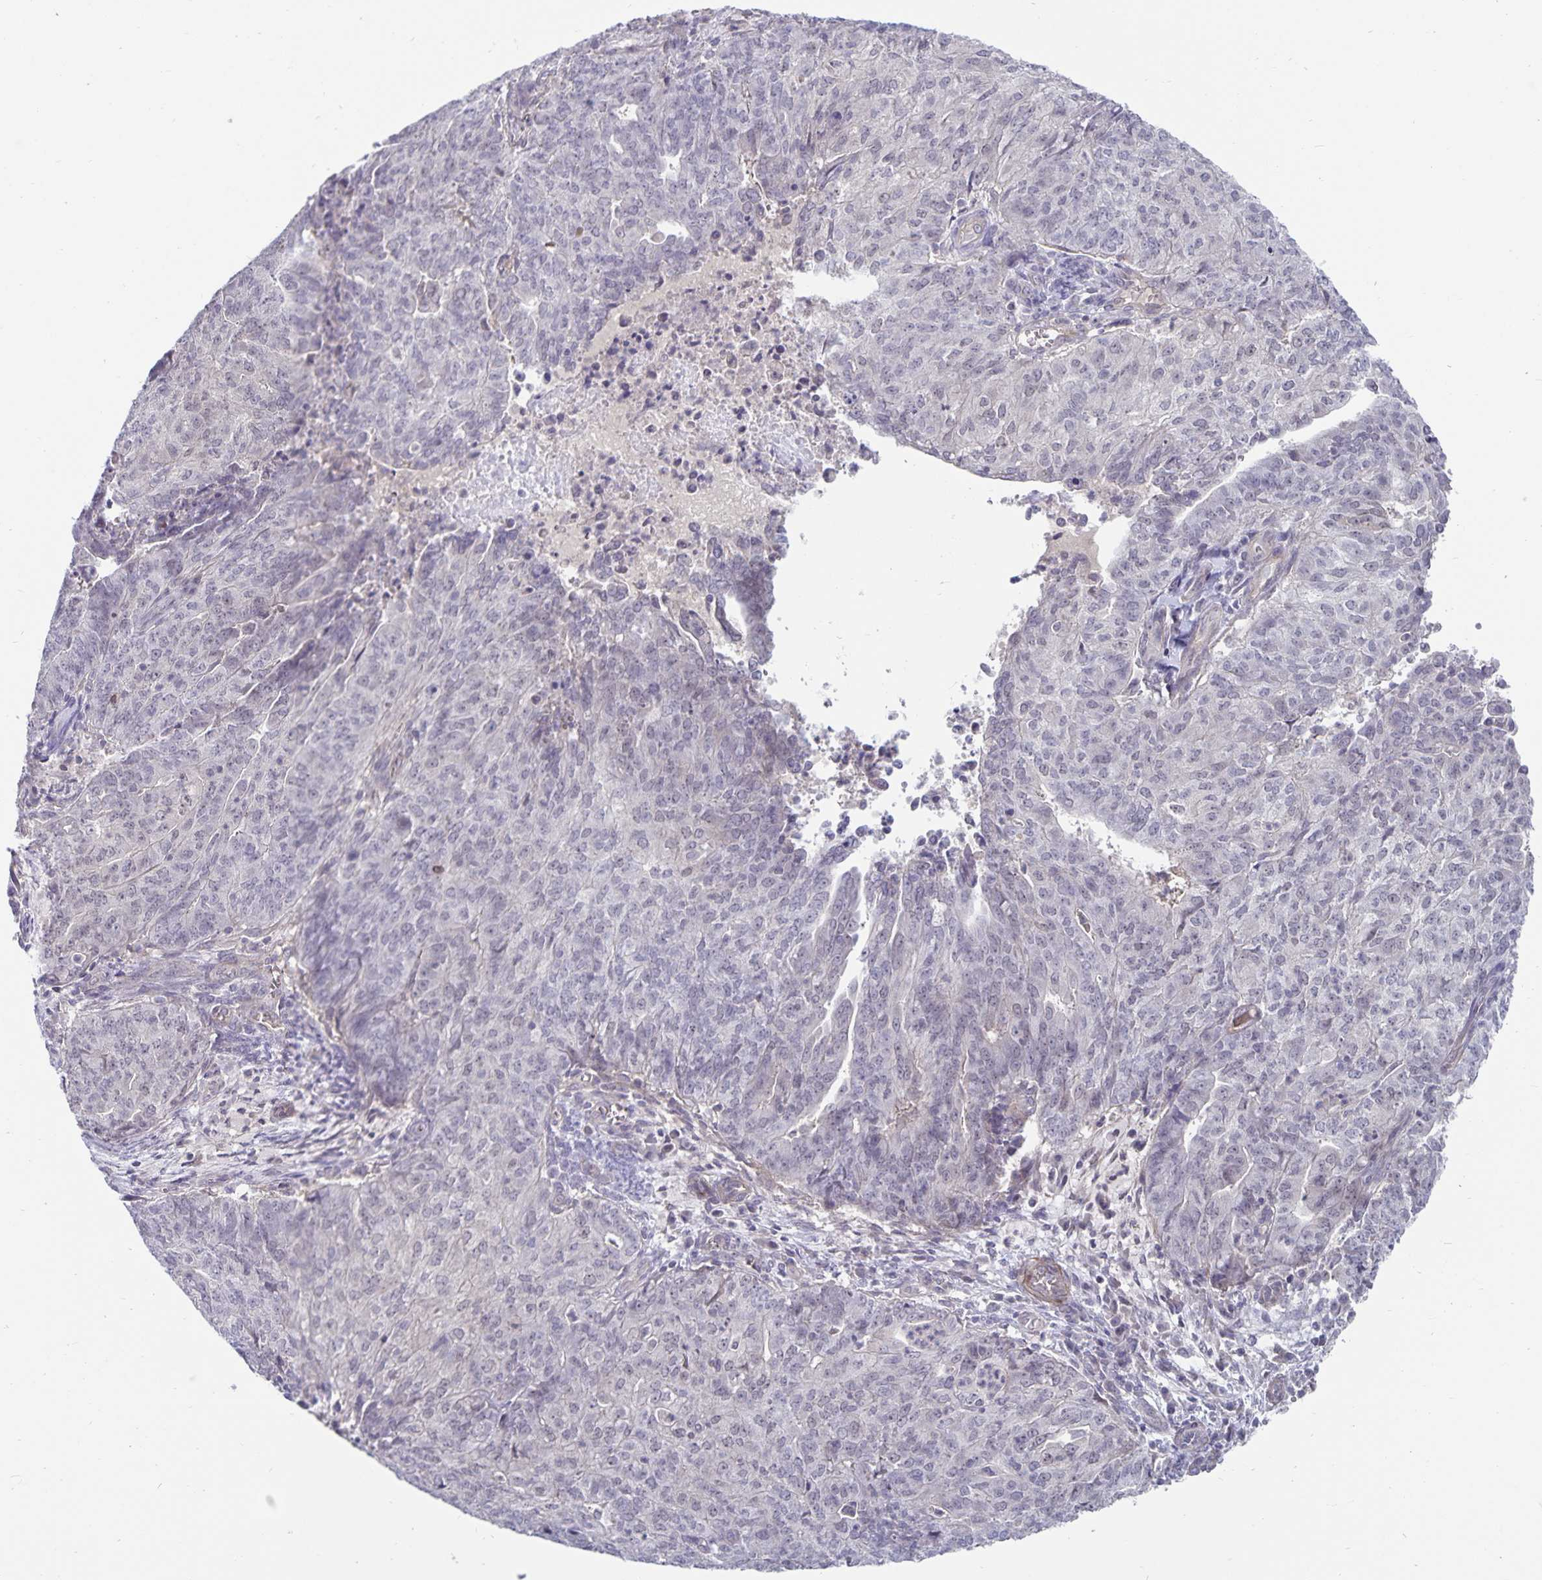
{"staining": {"intensity": "negative", "quantity": "none", "location": "none"}, "tissue": "endometrial cancer", "cell_type": "Tumor cells", "image_type": "cancer", "snomed": [{"axis": "morphology", "description": "Adenocarcinoma, NOS"}, {"axis": "topography", "description": "Endometrium"}], "caption": "A micrograph of adenocarcinoma (endometrial) stained for a protein displays no brown staining in tumor cells. The staining was performed using DAB to visualize the protein expression in brown, while the nuclei were stained in blue with hematoxylin (Magnification: 20x).", "gene": "CDKN2B", "patient": {"sex": "female", "age": 82}}